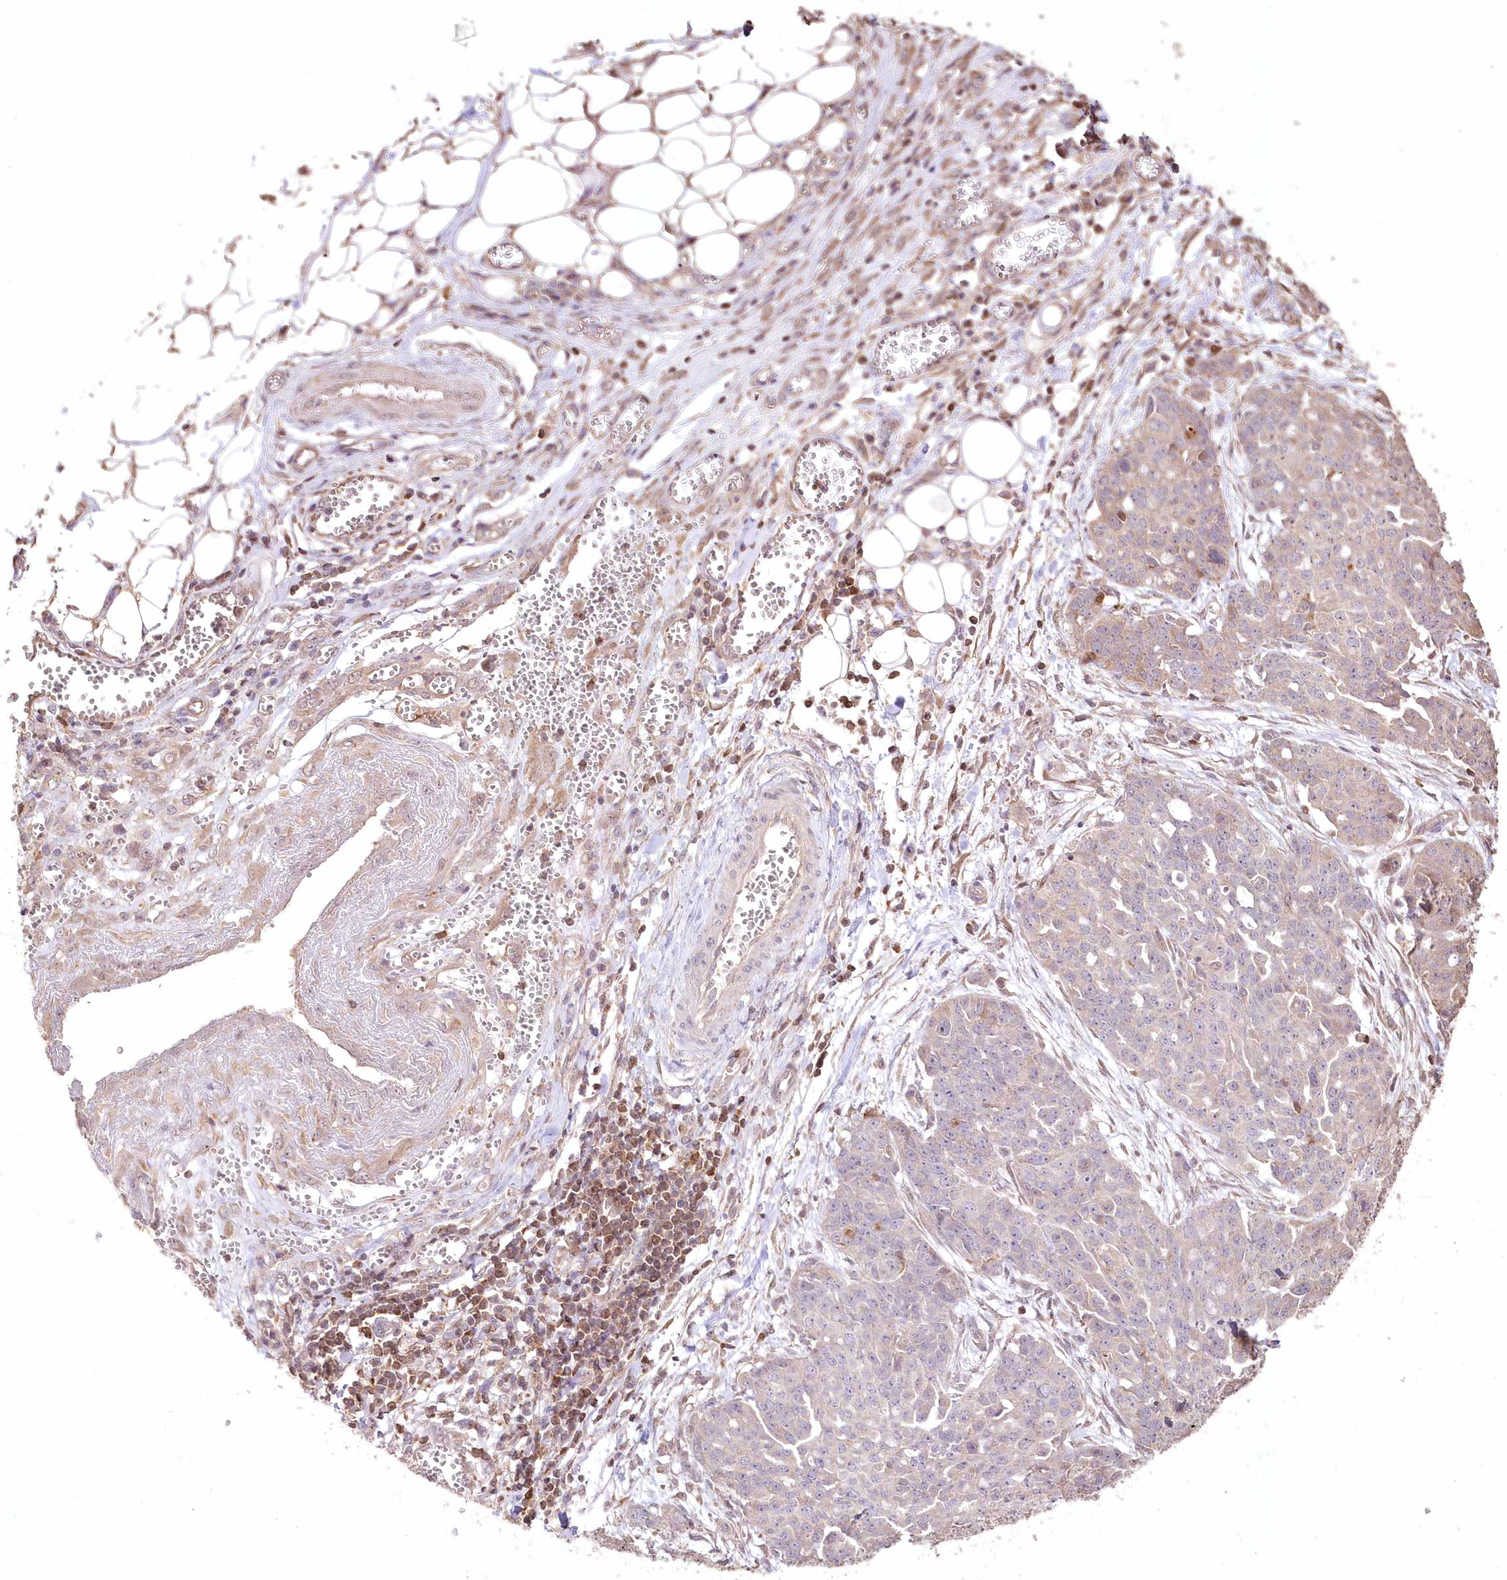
{"staining": {"intensity": "weak", "quantity": "<25%", "location": "cytoplasmic/membranous"}, "tissue": "ovarian cancer", "cell_type": "Tumor cells", "image_type": "cancer", "snomed": [{"axis": "morphology", "description": "Cystadenocarcinoma, serous, NOS"}, {"axis": "topography", "description": "Soft tissue"}, {"axis": "topography", "description": "Ovary"}], "caption": "Tumor cells show no significant positivity in serous cystadenocarcinoma (ovarian). Nuclei are stained in blue.", "gene": "STK17B", "patient": {"sex": "female", "age": 57}}